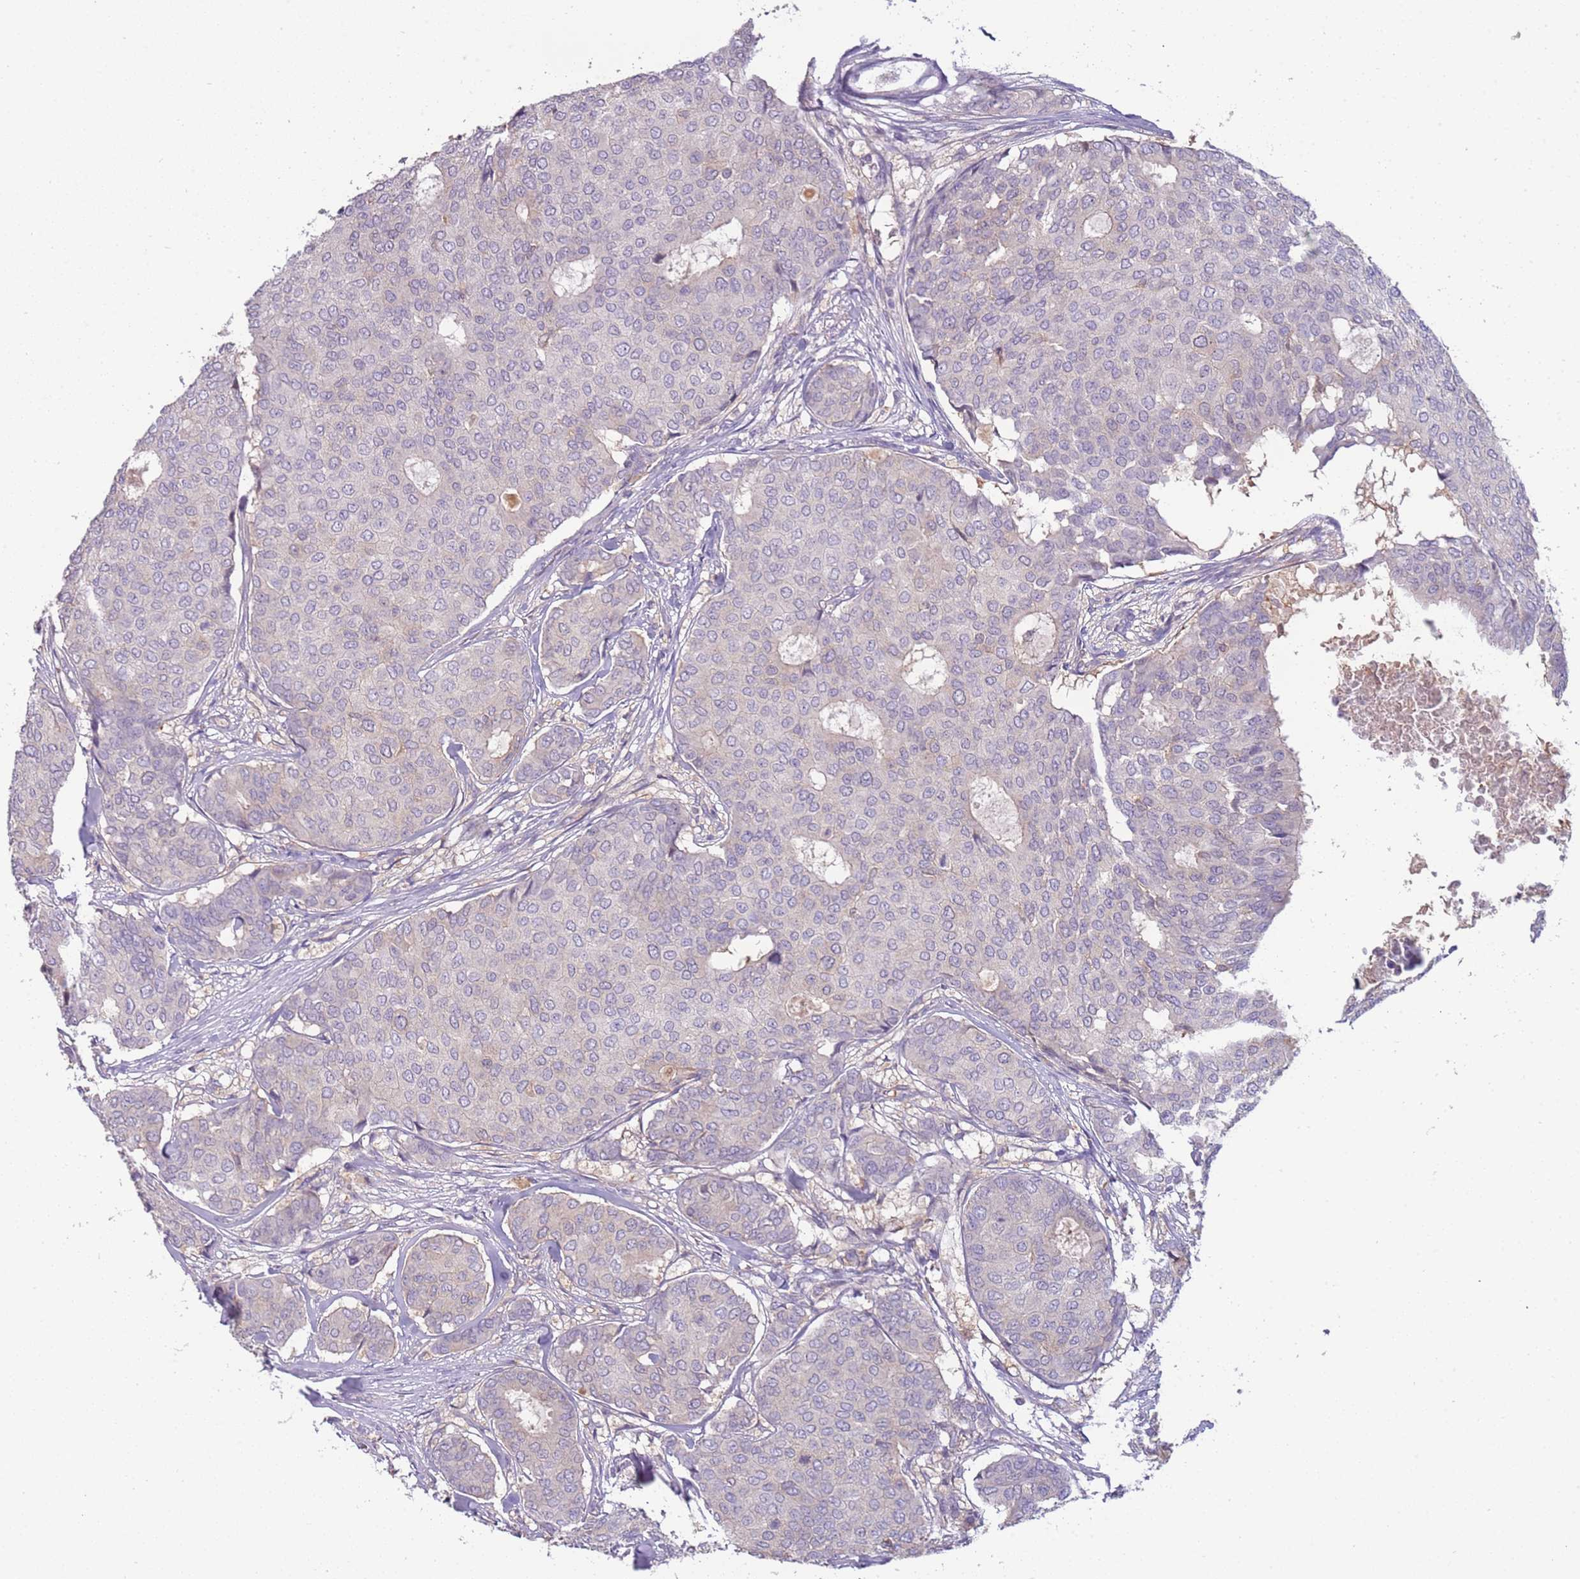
{"staining": {"intensity": "negative", "quantity": "none", "location": "none"}, "tissue": "breast cancer", "cell_type": "Tumor cells", "image_type": "cancer", "snomed": [{"axis": "morphology", "description": "Duct carcinoma"}, {"axis": "topography", "description": "Breast"}], "caption": "This is an immunohistochemistry image of human breast cancer. There is no expression in tumor cells.", "gene": "ARHGAP5", "patient": {"sex": "female", "age": 75}}